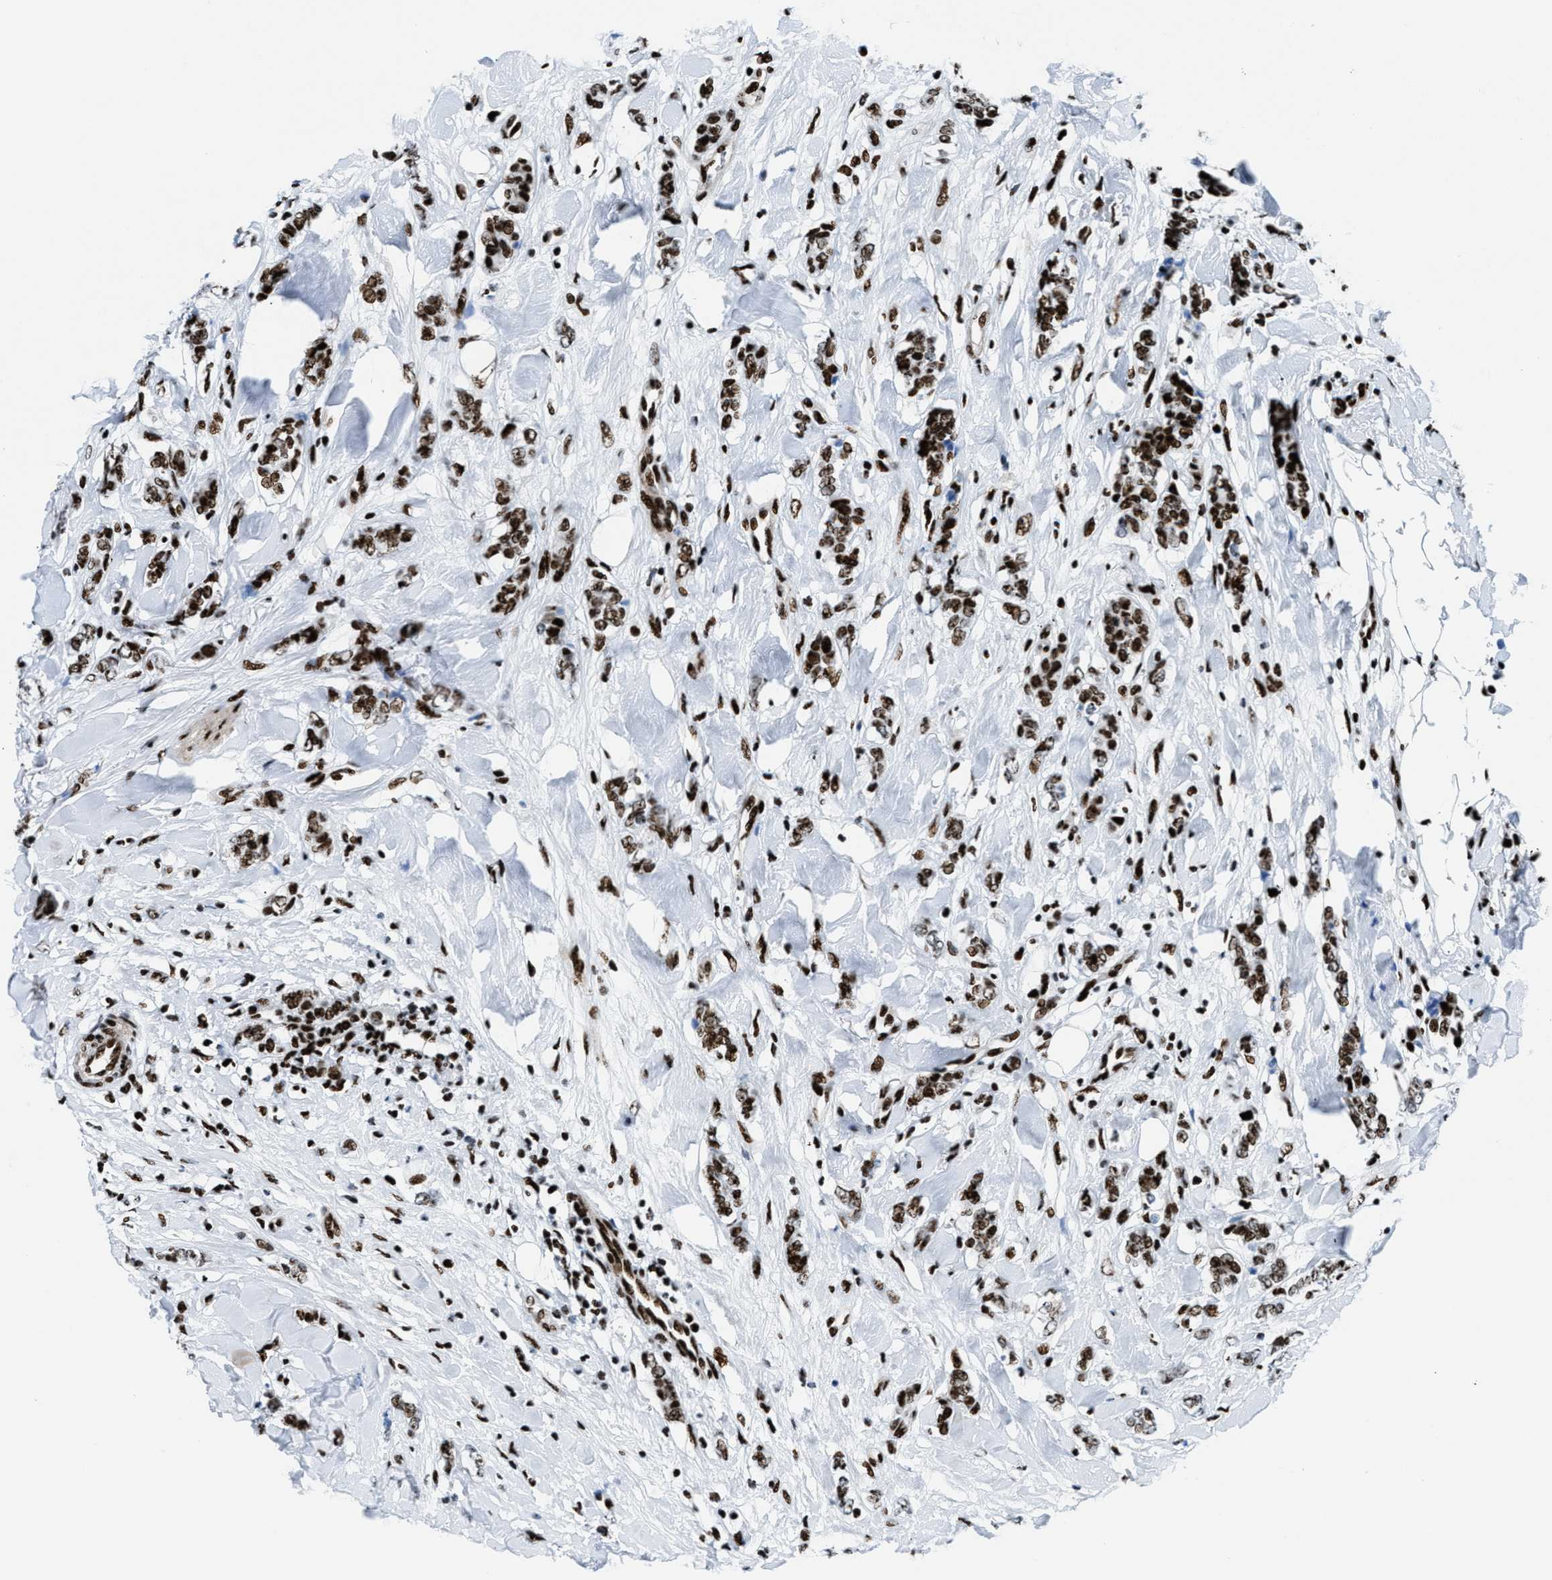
{"staining": {"intensity": "strong", "quantity": ">75%", "location": "nuclear"}, "tissue": "breast cancer", "cell_type": "Tumor cells", "image_type": "cancer", "snomed": [{"axis": "morphology", "description": "Lobular carcinoma"}, {"axis": "topography", "description": "Skin"}, {"axis": "topography", "description": "Breast"}], "caption": "Brown immunohistochemical staining in human lobular carcinoma (breast) reveals strong nuclear staining in approximately >75% of tumor cells. (brown staining indicates protein expression, while blue staining denotes nuclei).", "gene": "NONO", "patient": {"sex": "female", "age": 46}}